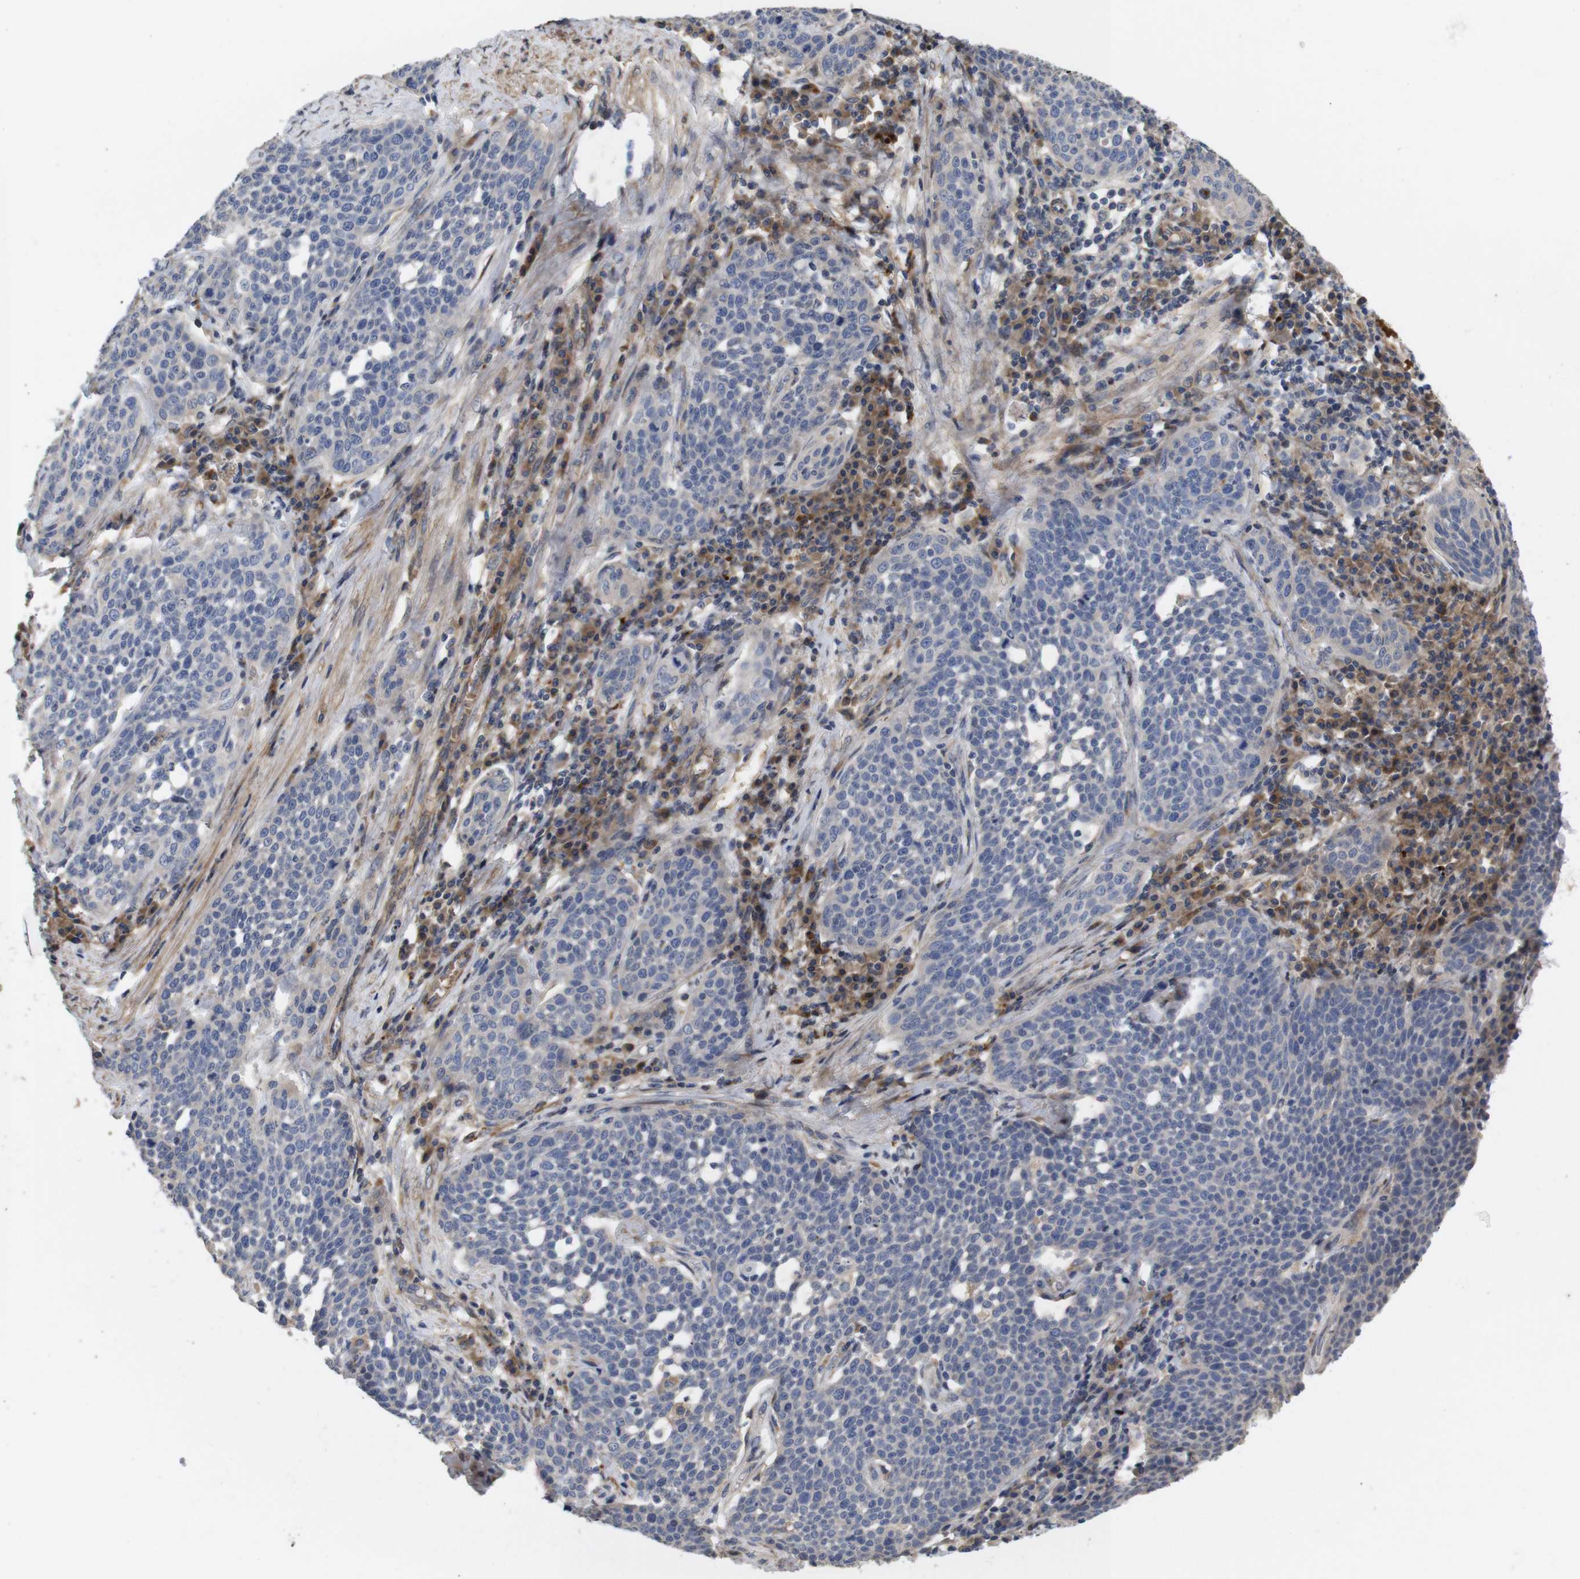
{"staining": {"intensity": "negative", "quantity": "none", "location": "none"}, "tissue": "cervical cancer", "cell_type": "Tumor cells", "image_type": "cancer", "snomed": [{"axis": "morphology", "description": "Squamous cell carcinoma, NOS"}, {"axis": "topography", "description": "Cervix"}], "caption": "DAB immunohistochemical staining of squamous cell carcinoma (cervical) exhibits no significant positivity in tumor cells.", "gene": "SPRY3", "patient": {"sex": "female", "age": 34}}